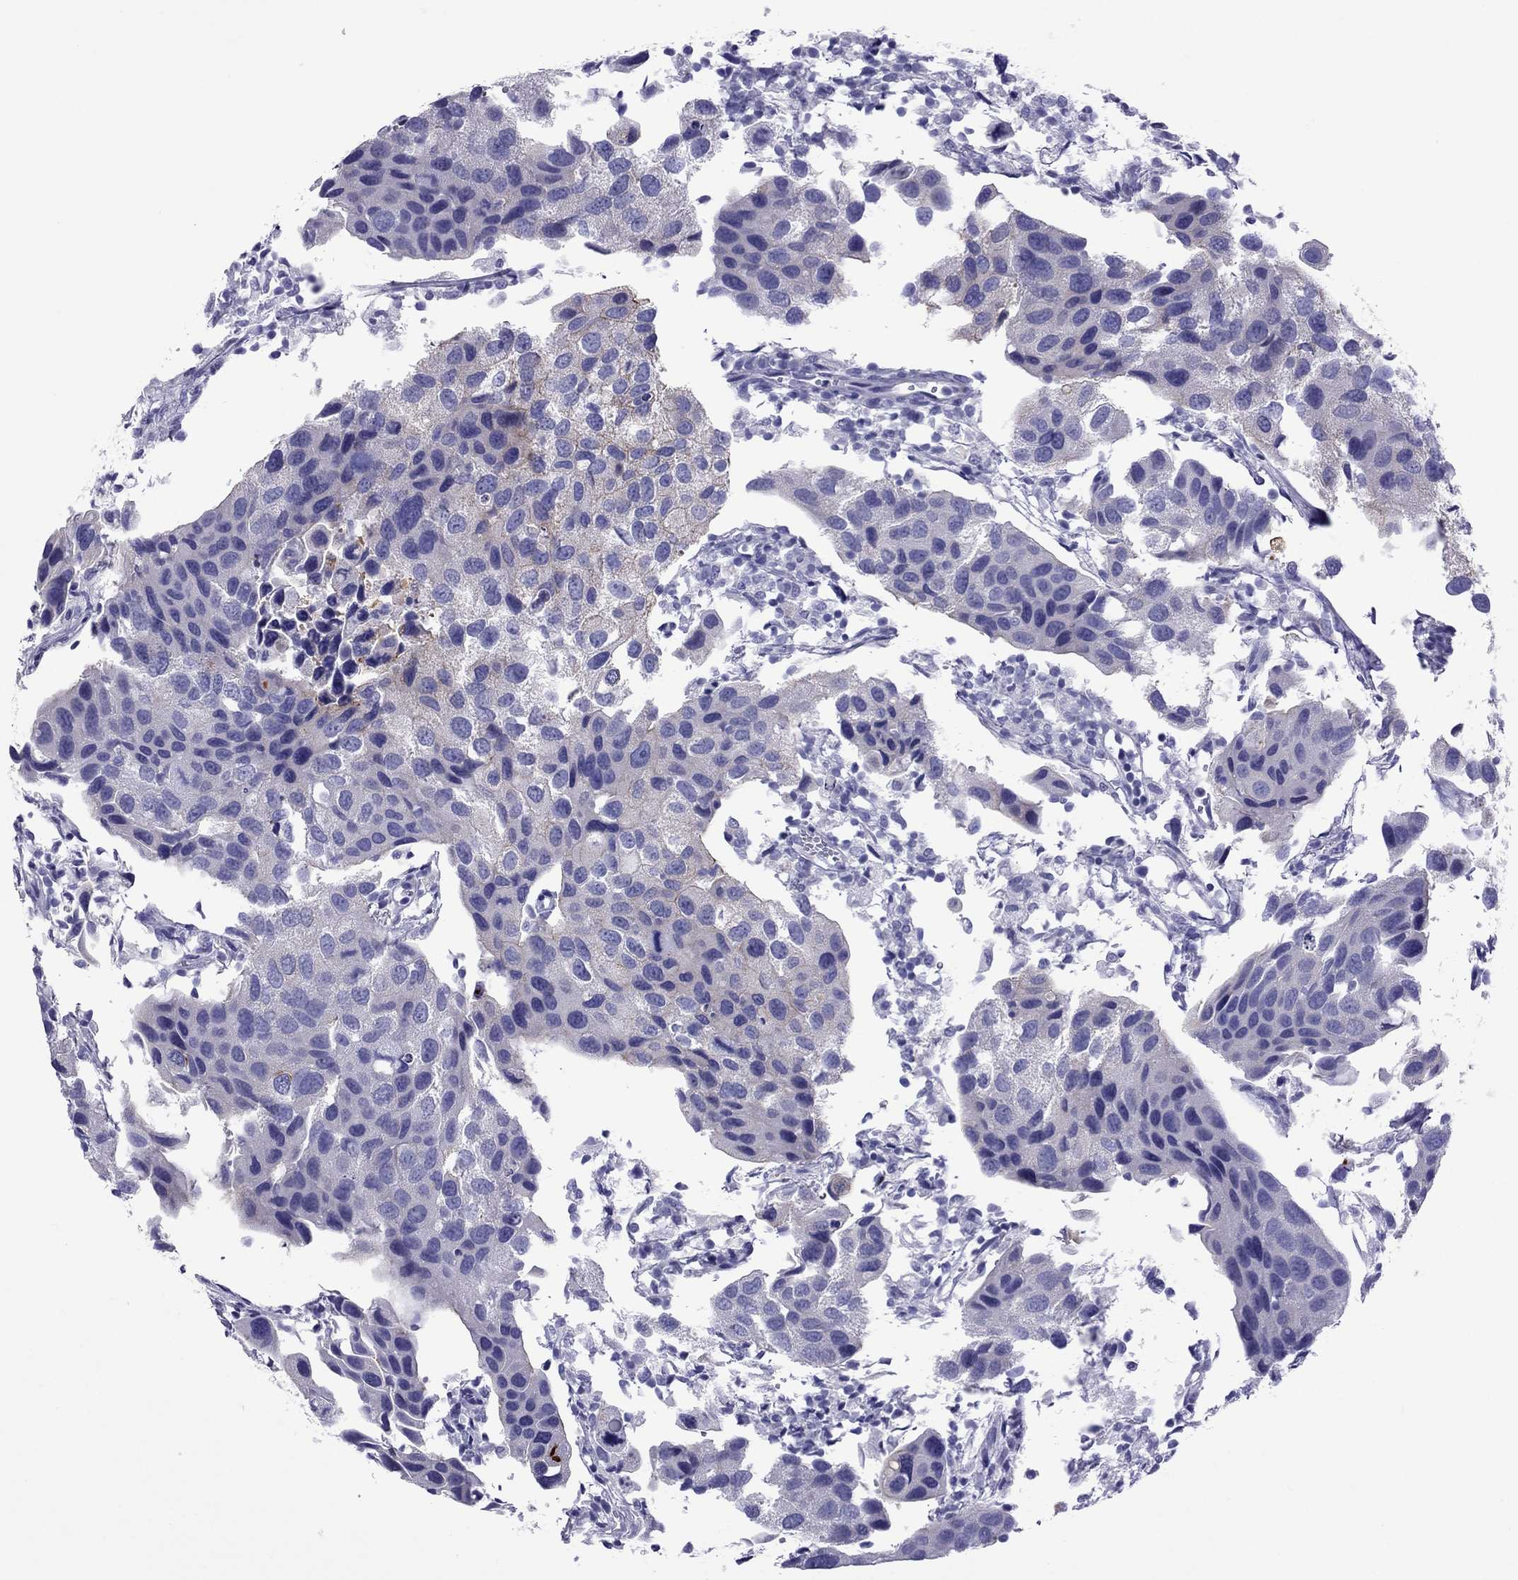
{"staining": {"intensity": "strong", "quantity": "<25%", "location": "cytoplasmic/membranous"}, "tissue": "urothelial cancer", "cell_type": "Tumor cells", "image_type": "cancer", "snomed": [{"axis": "morphology", "description": "Urothelial carcinoma, High grade"}, {"axis": "topography", "description": "Urinary bladder"}], "caption": "DAB (3,3'-diaminobenzidine) immunohistochemical staining of human urothelial cancer exhibits strong cytoplasmic/membranous protein staining in about <25% of tumor cells.", "gene": "MYL11", "patient": {"sex": "male", "age": 79}}